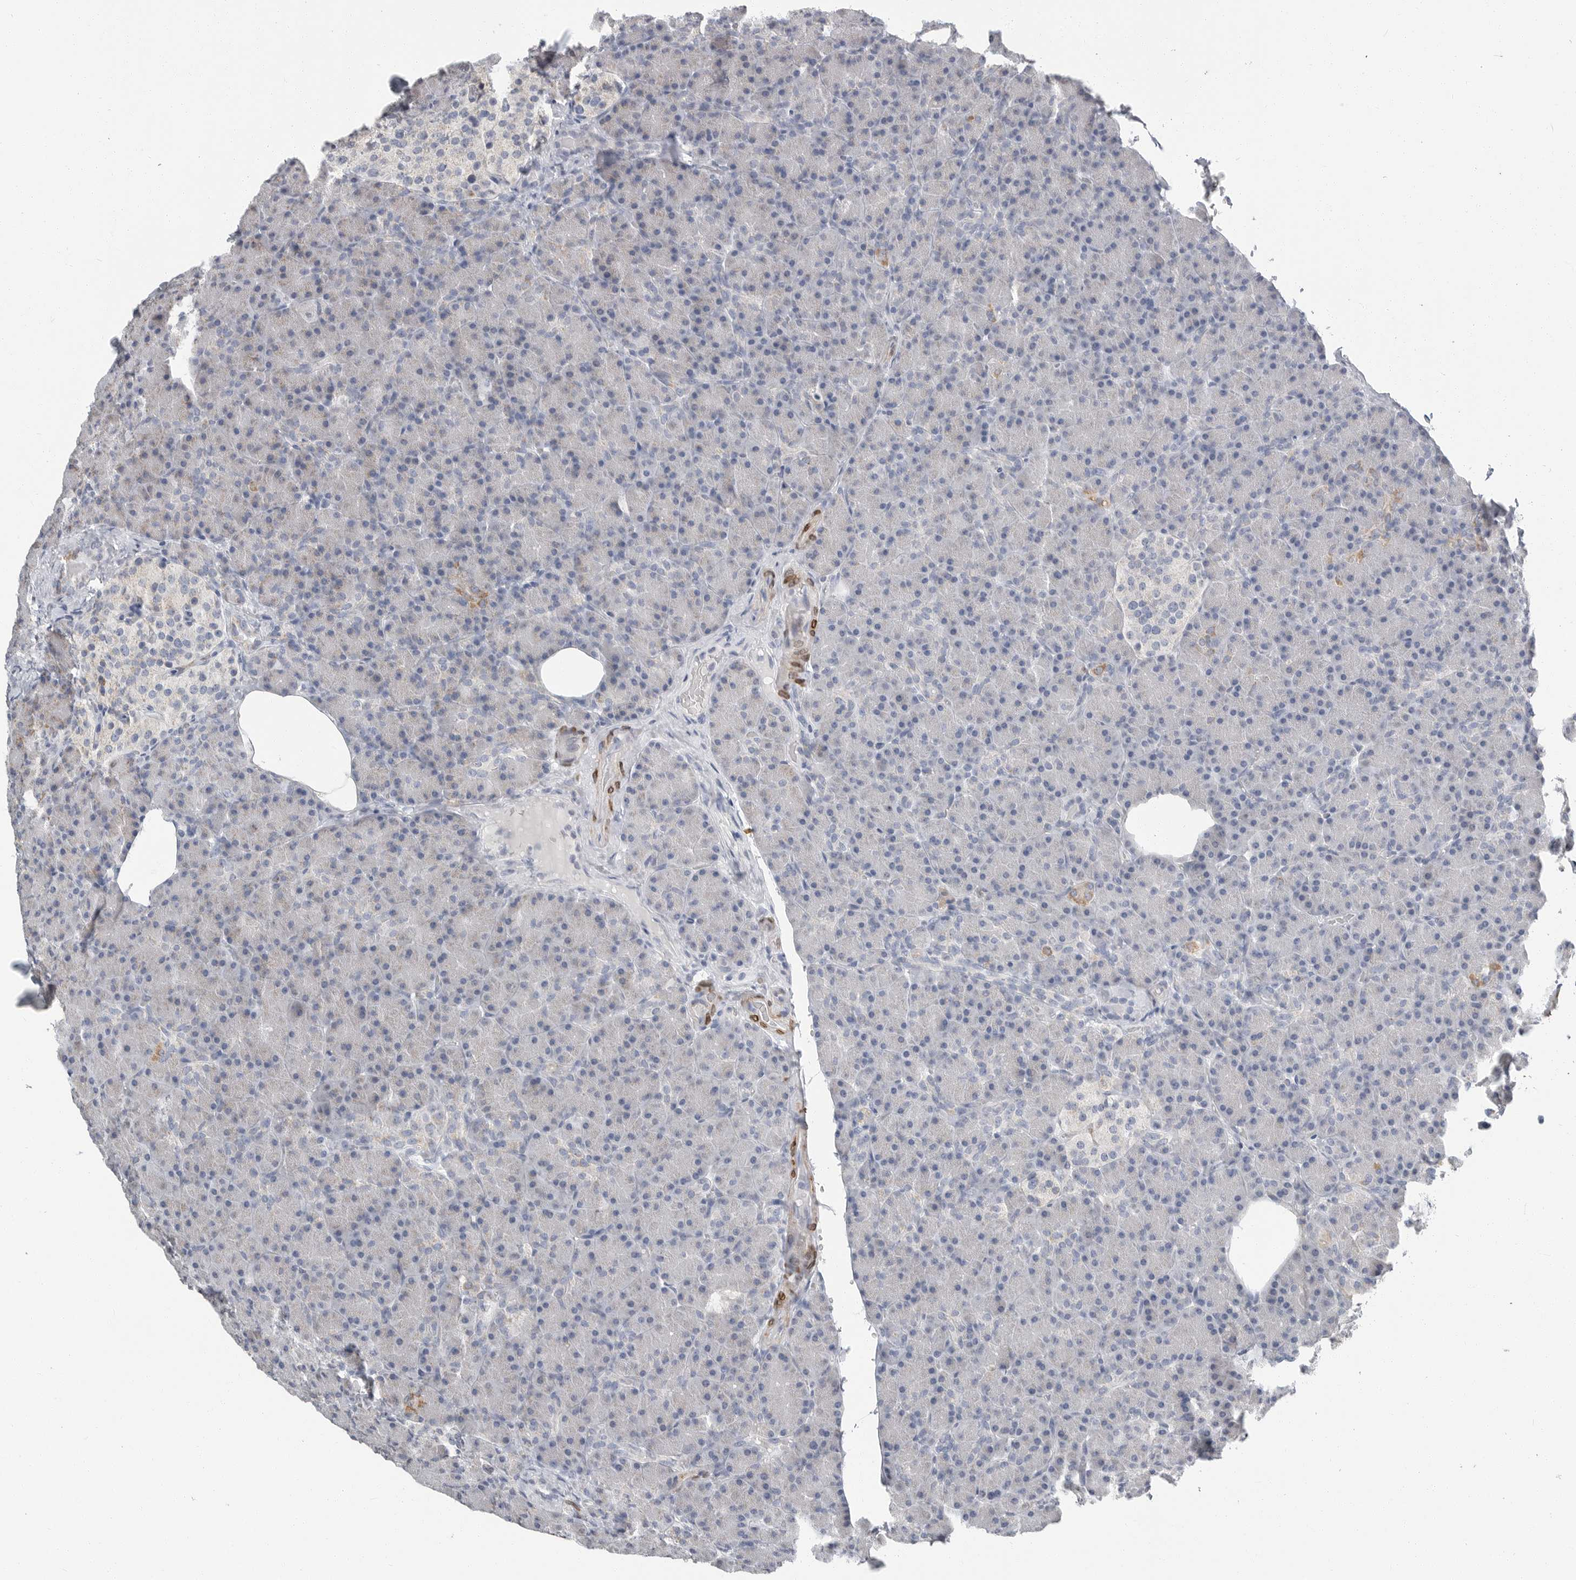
{"staining": {"intensity": "negative", "quantity": "none", "location": "none"}, "tissue": "pancreas", "cell_type": "Exocrine glandular cells", "image_type": "normal", "snomed": [{"axis": "morphology", "description": "Normal tissue, NOS"}, {"axis": "topography", "description": "Pancreas"}], "caption": "This is an immunohistochemistry photomicrograph of benign human pancreas. There is no staining in exocrine glandular cells.", "gene": "PLN", "patient": {"sex": "female", "age": 43}}